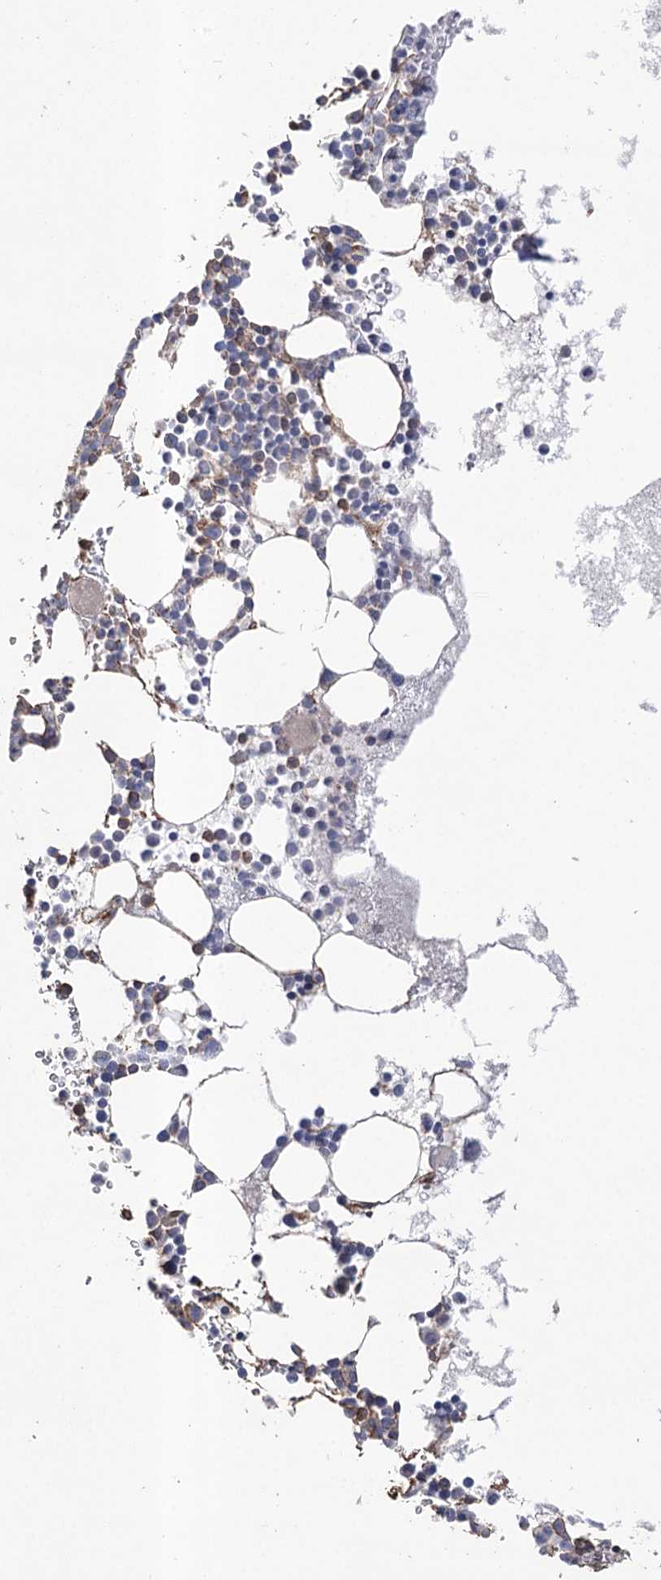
{"staining": {"intensity": "negative", "quantity": "none", "location": "none"}, "tissue": "bone marrow", "cell_type": "Hematopoietic cells", "image_type": "normal", "snomed": [{"axis": "morphology", "description": "Normal tissue, NOS"}, {"axis": "topography", "description": "Bone marrow"}], "caption": "The immunohistochemistry (IHC) photomicrograph has no significant expression in hematopoietic cells of bone marrow.", "gene": "FAM13B", "patient": {"sex": "female", "age": 78}}